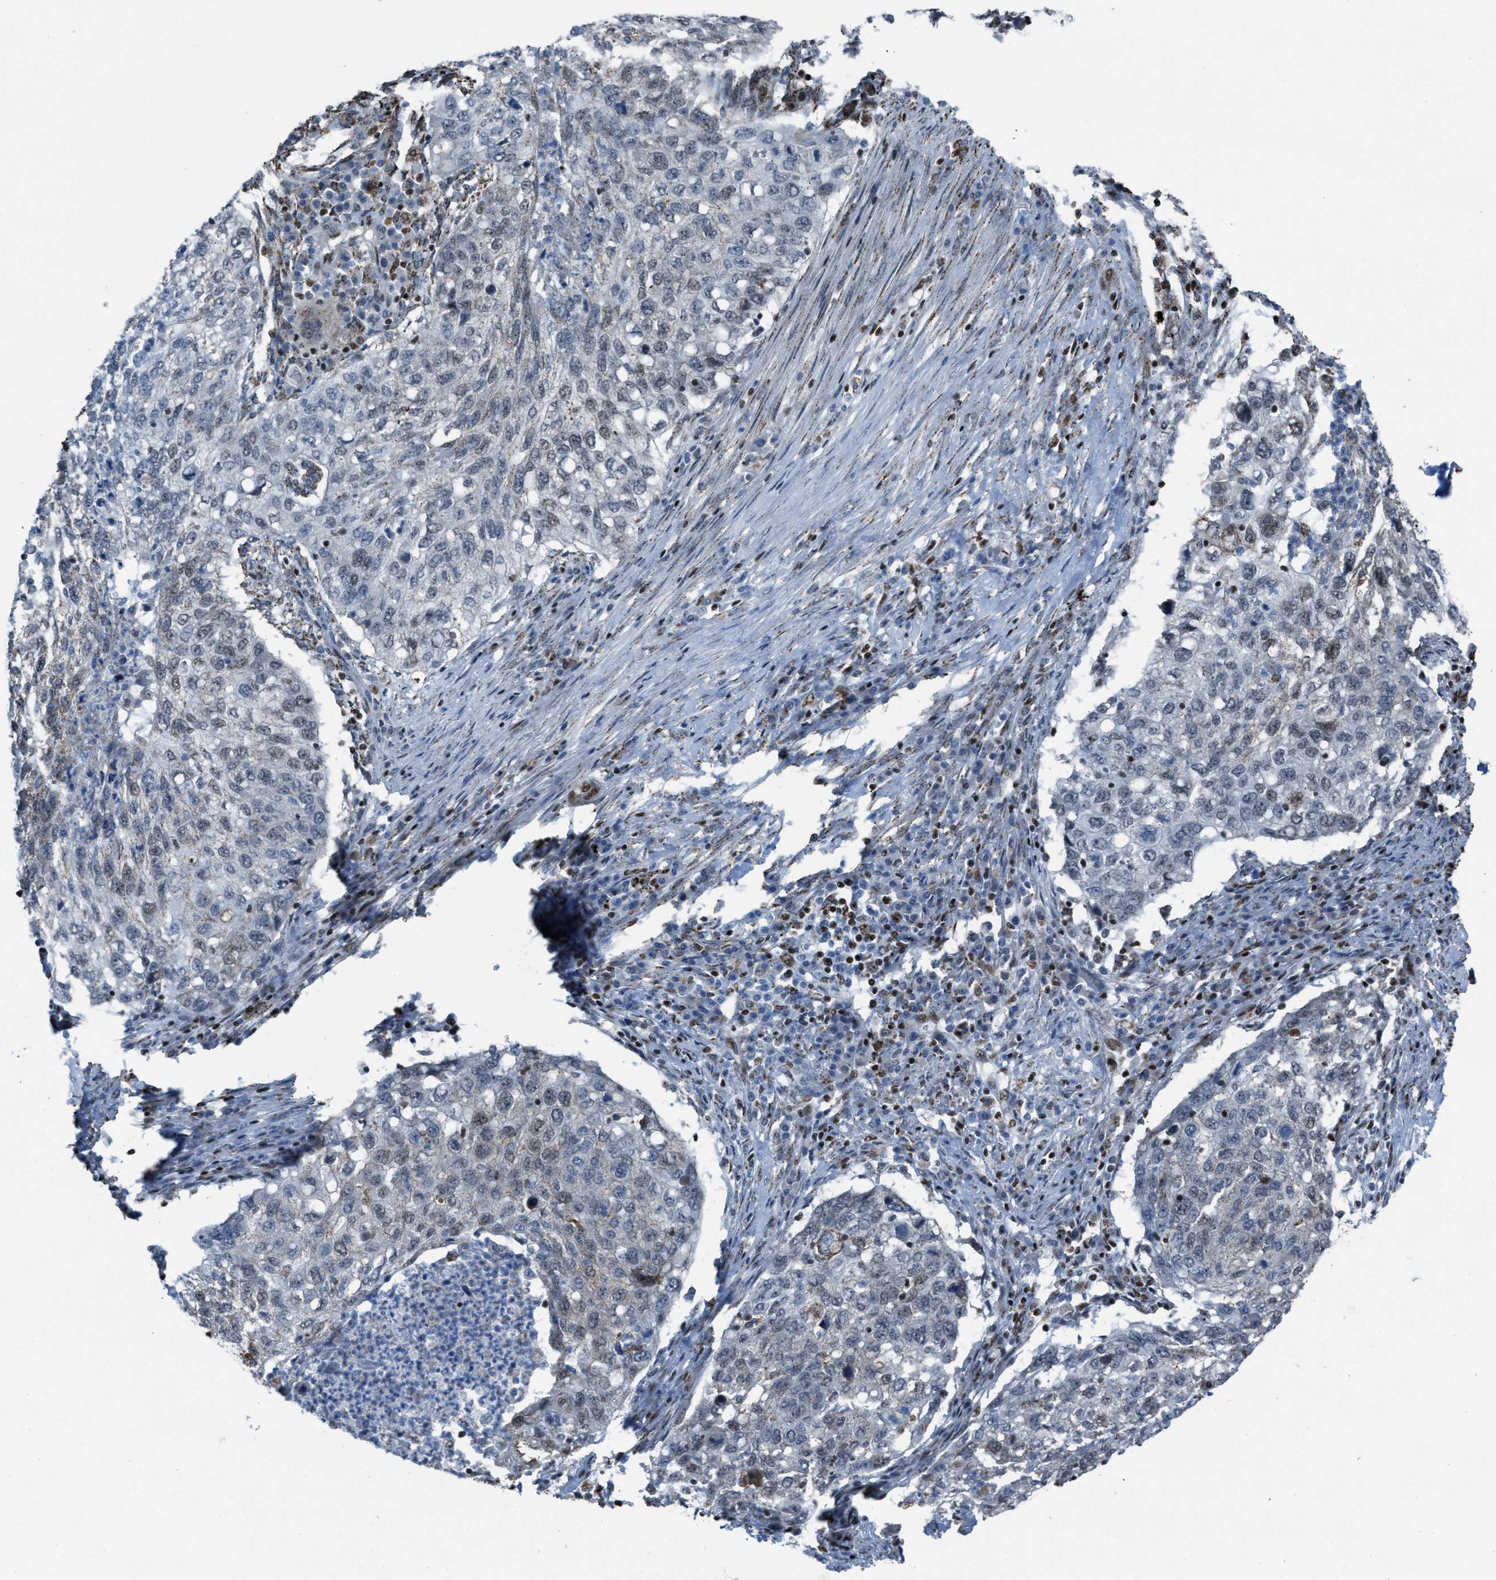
{"staining": {"intensity": "weak", "quantity": "<25%", "location": "nuclear"}, "tissue": "lung cancer", "cell_type": "Tumor cells", "image_type": "cancer", "snomed": [{"axis": "morphology", "description": "Squamous cell carcinoma, NOS"}, {"axis": "topography", "description": "Lung"}], "caption": "Tumor cells show no significant staining in lung squamous cell carcinoma.", "gene": "SLFN5", "patient": {"sex": "female", "age": 63}}